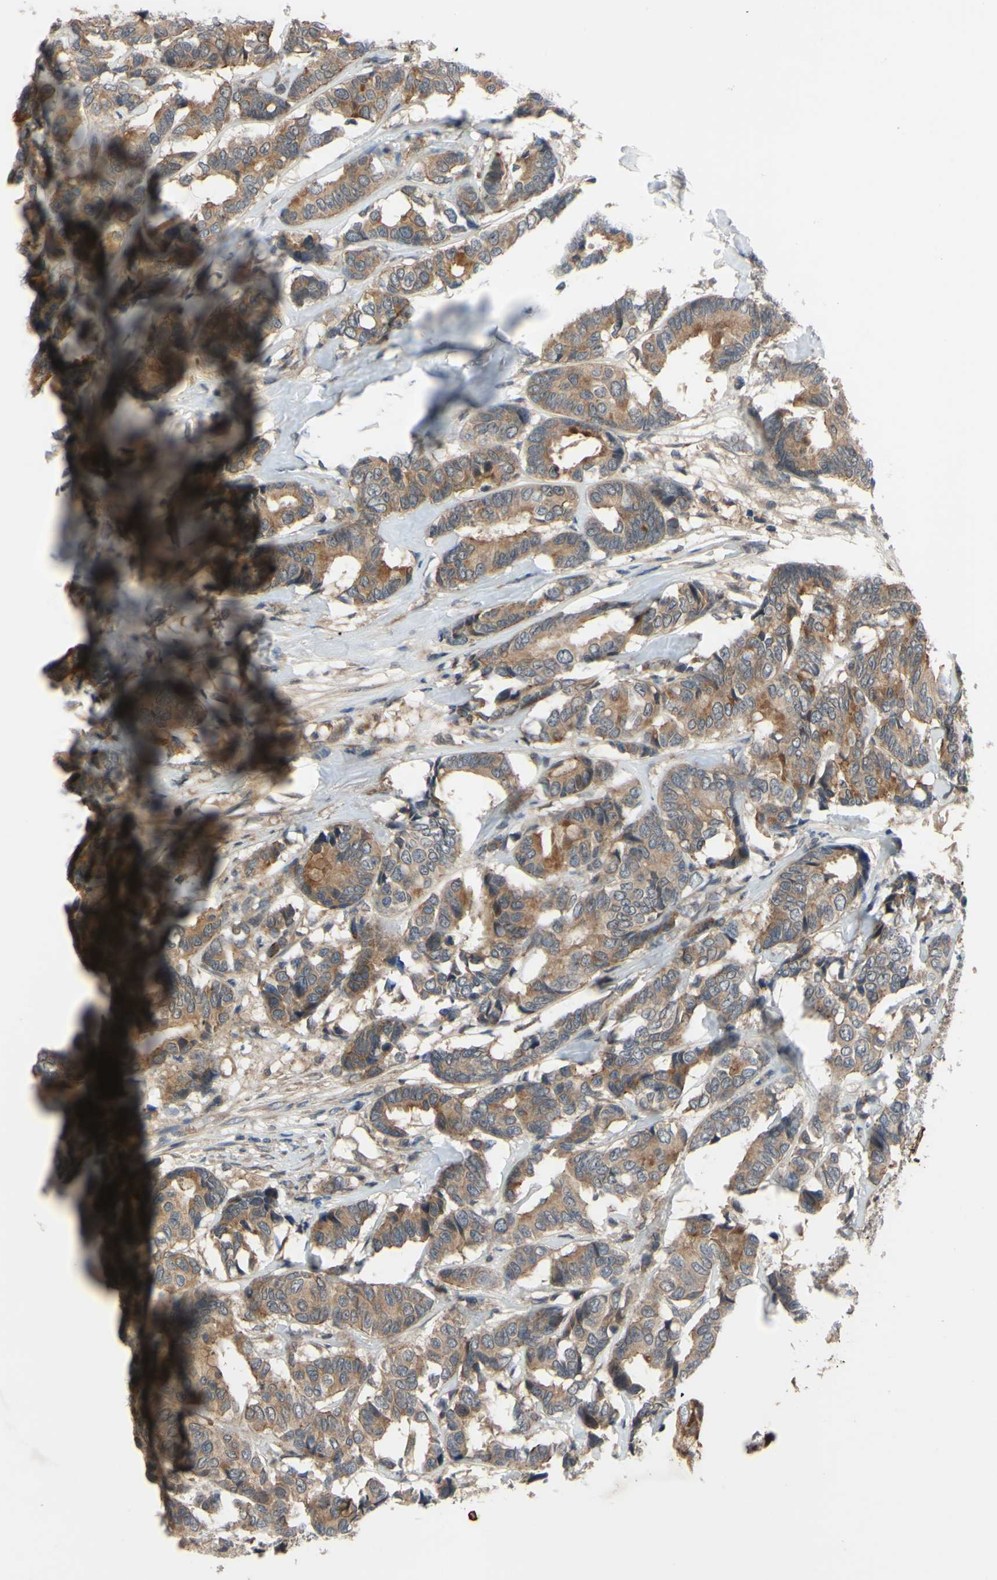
{"staining": {"intensity": "moderate", "quantity": ">75%", "location": "cytoplasmic/membranous"}, "tissue": "breast cancer", "cell_type": "Tumor cells", "image_type": "cancer", "snomed": [{"axis": "morphology", "description": "Duct carcinoma"}, {"axis": "topography", "description": "Breast"}], "caption": "DAB (3,3'-diaminobenzidine) immunohistochemical staining of invasive ductal carcinoma (breast) reveals moderate cytoplasmic/membranous protein expression in approximately >75% of tumor cells.", "gene": "XIAP", "patient": {"sex": "female", "age": 87}}